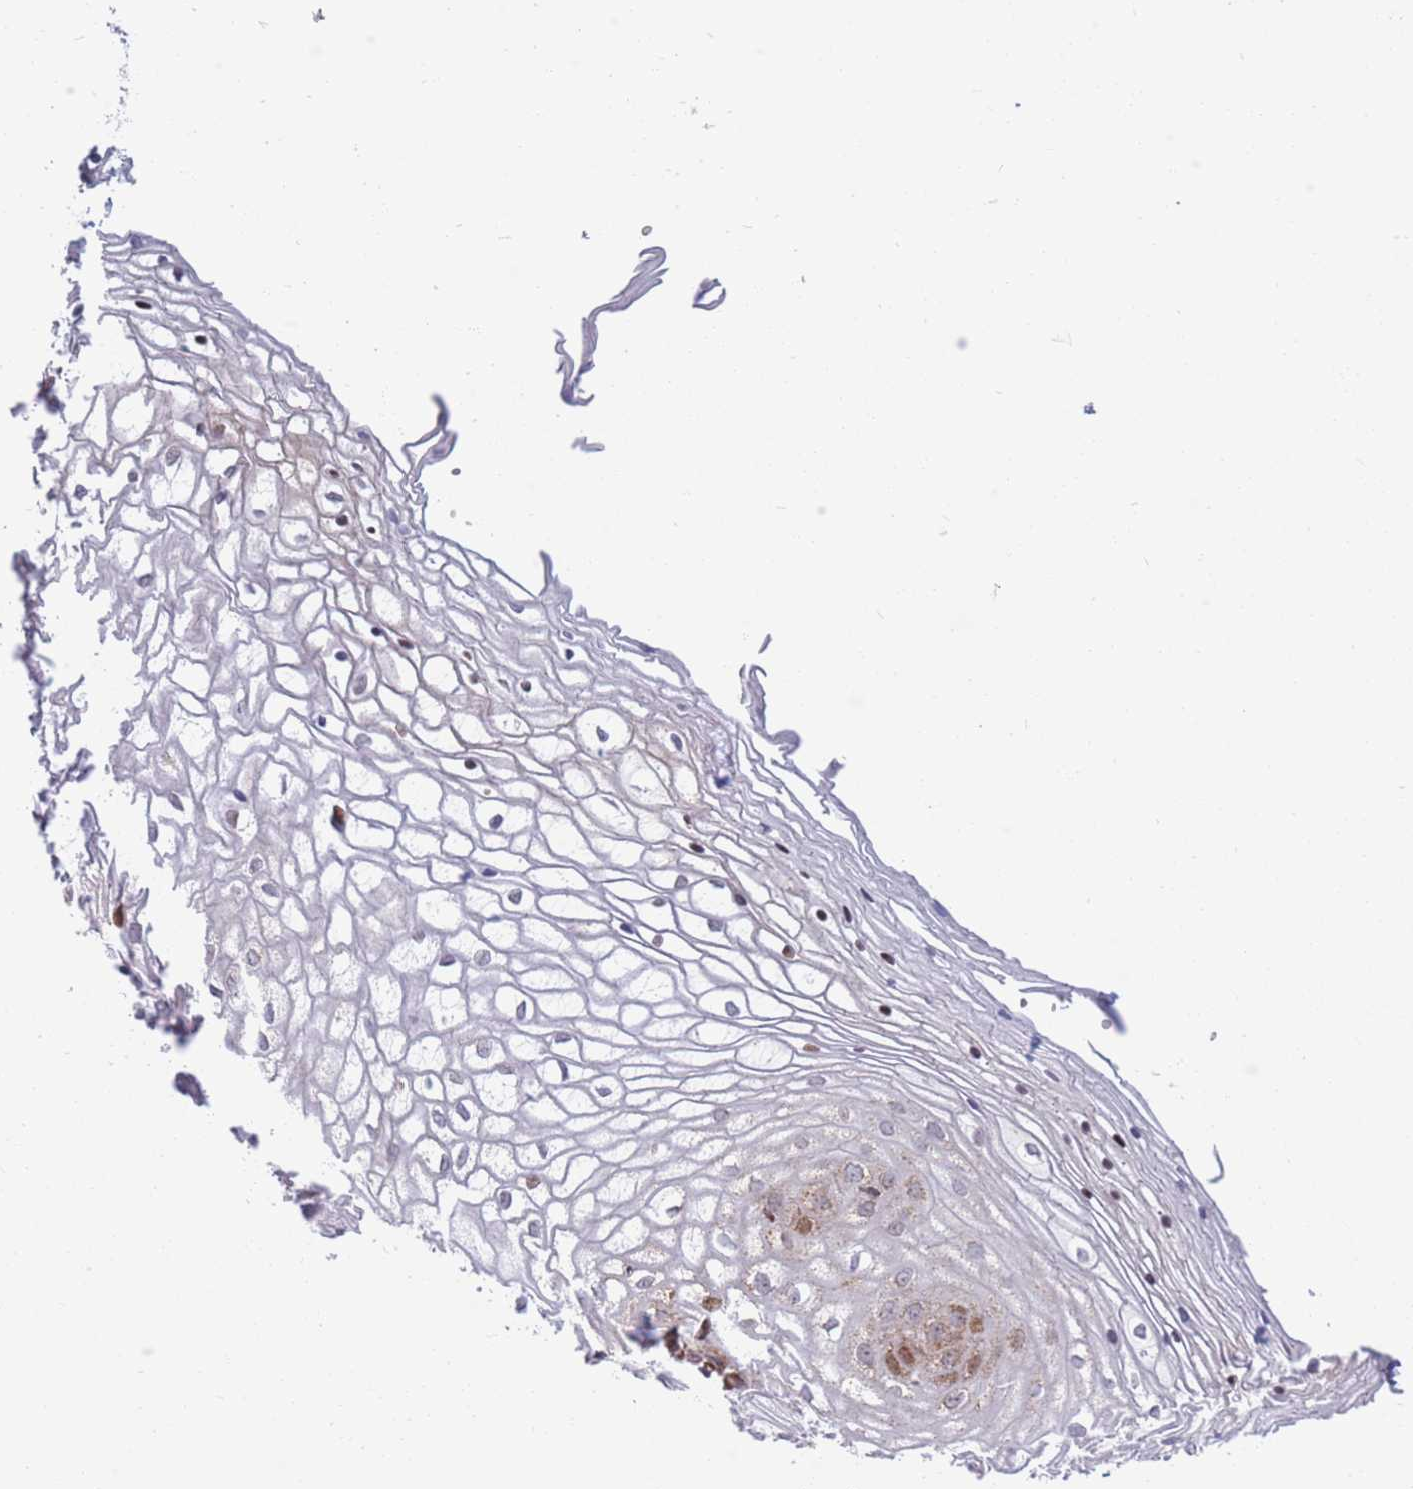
{"staining": {"intensity": "moderate", "quantity": "25%-75%", "location": "cytoplasmic/membranous"}, "tissue": "vagina", "cell_type": "Squamous epithelial cells", "image_type": "normal", "snomed": [{"axis": "morphology", "description": "Normal tissue, NOS"}, {"axis": "topography", "description": "Vagina"}], "caption": "A medium amount of moderate cytoplasmic/membranous staining is identified in approximately 25%-75% of squamous epithelial cells in normal vagina. The staining was performed using DAB (3,3'-diaminobenzidine) to visualize the protein expression in brown, while the nuclei were stained in blue with hematoxylin (Magnification: 20x).", "gene": "HSPE1", "patient": {"sex": "female", "age": 34}}